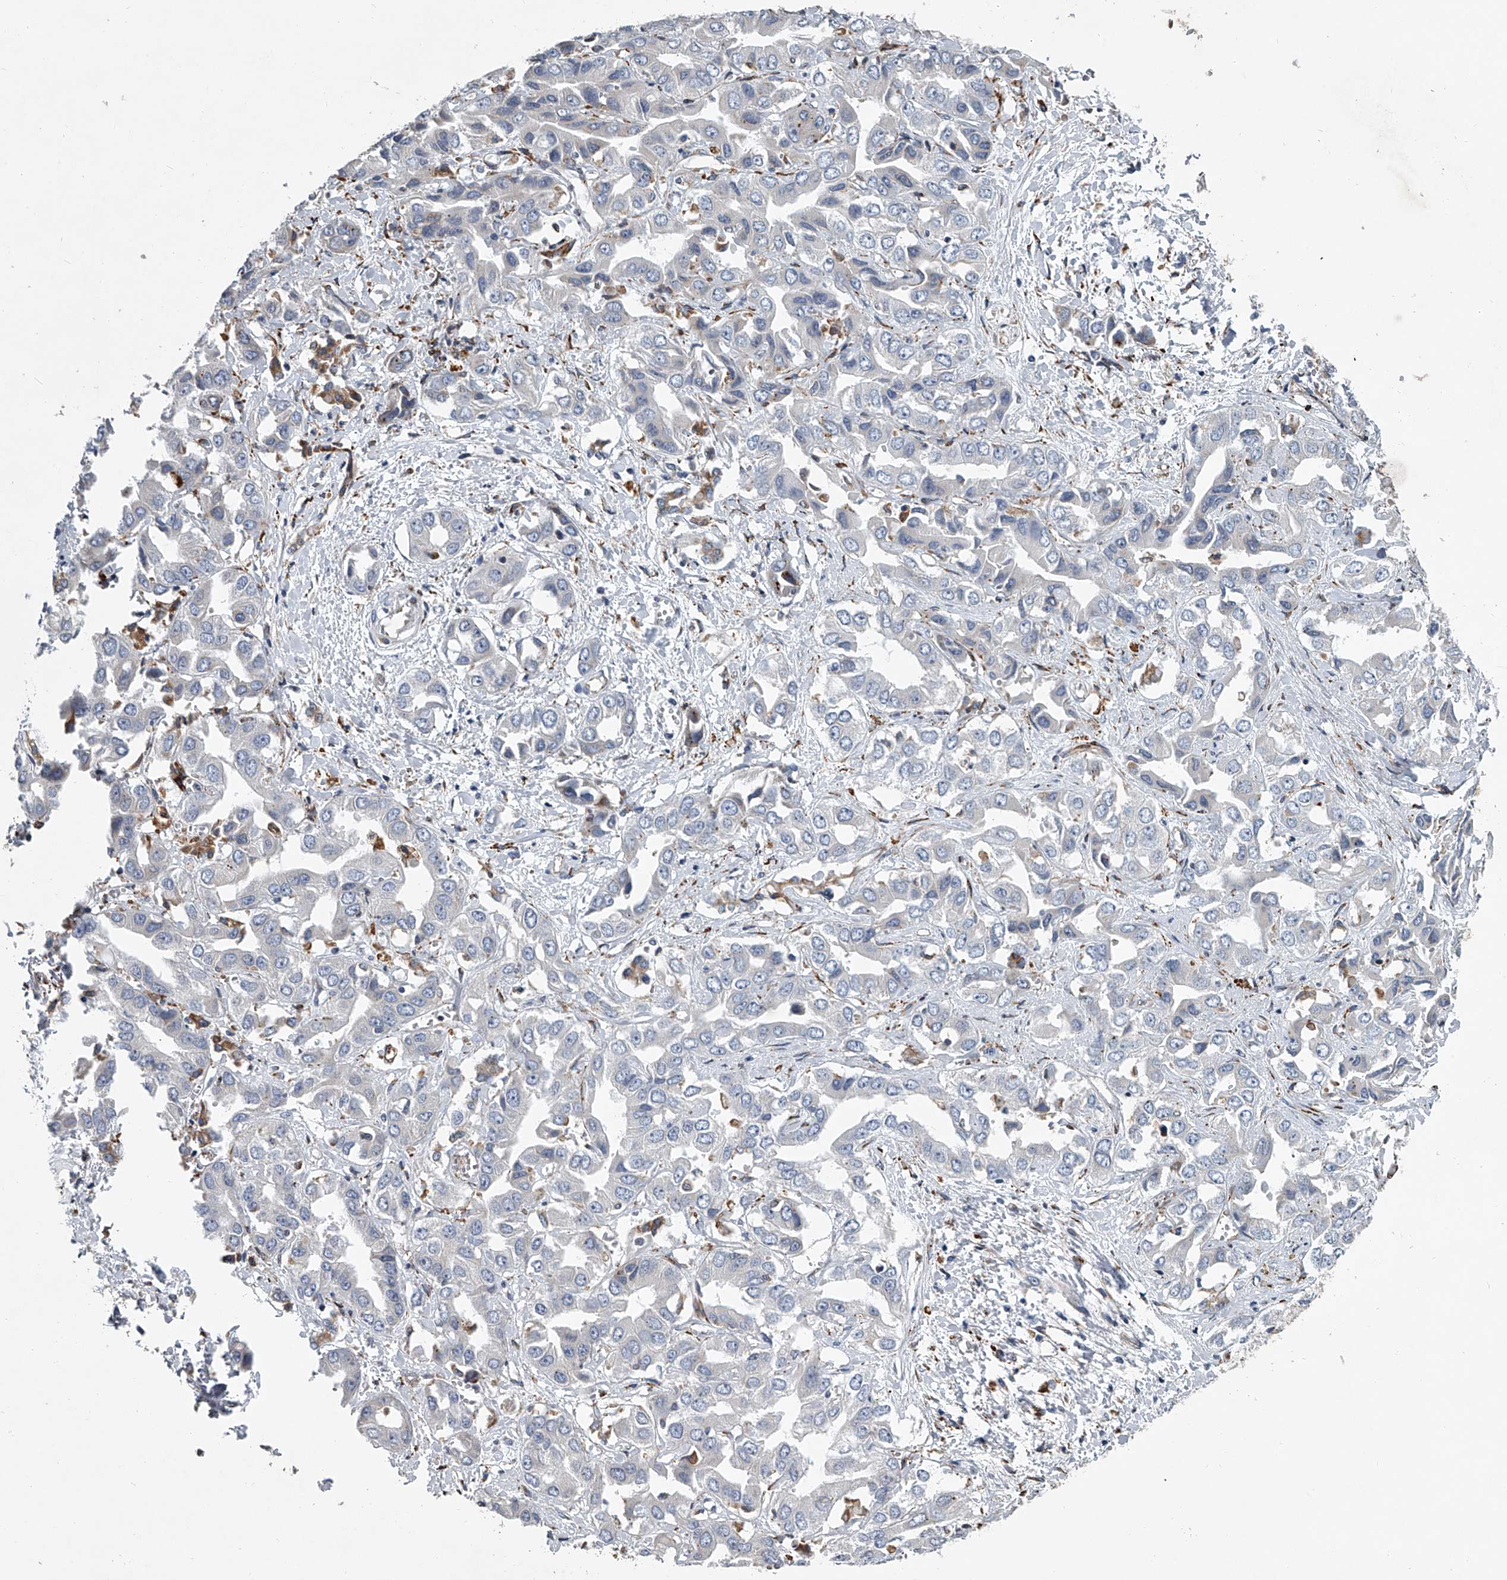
{"staining": {"intensity": "negative", "quantity": "none", "location": "none"}, "tissue": "liver cancer", "cell_type": "Tumor cells", "image_type": "cancer", "snomed": [{"axis": "morphology", "description": "Cholangiocarcinoma"}, {"axis": "topography", "description": "Liver"}], "caption": "Tumor cells show no significant staining in liver cancer. The staining is performed using DAB brown chromogen with nuclei counter-stained in using hematoxylin.", "gene": "TMEM63C", "patient": {"sex": "female", "age": 52}}